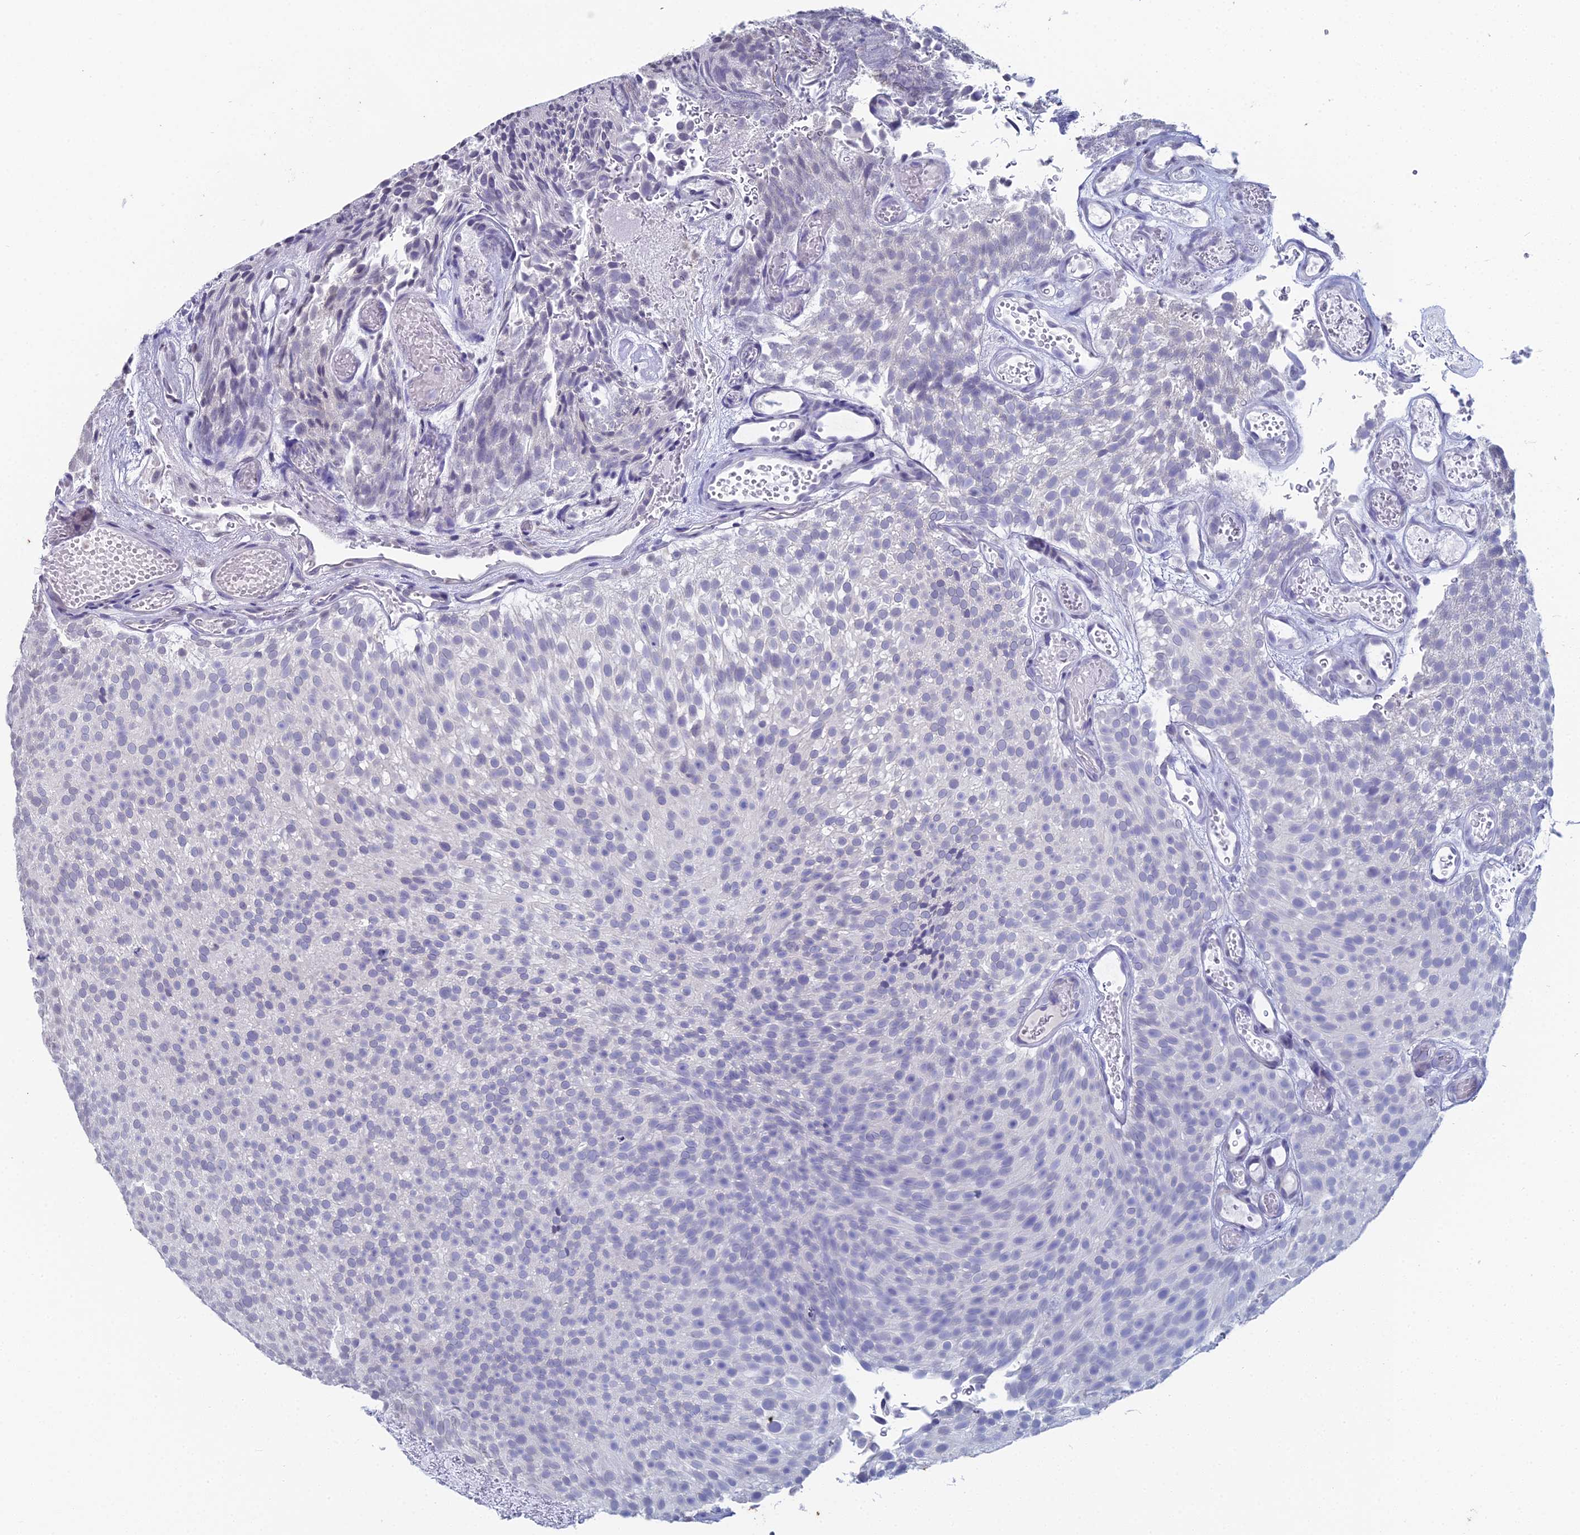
{"staining": {"intensity": "negative", "quantity": "none", "location": "none"}, "tissue": "urothelial cancer", "cell_type": "Tumor cells", "image_type": "cancer", "snomed": [{"axis": "morphology", "description": "Urothelial carcinoma, Low grade"}, {"axis": "topography", "description": "Urinary bladder"}], "caption": "Human low-grade urothelial carcinoma stained for a protein using IHC shows no positivity in tumor cells.", "gene": "PRR22", "patient": {"sex": "male", "age": 78}}